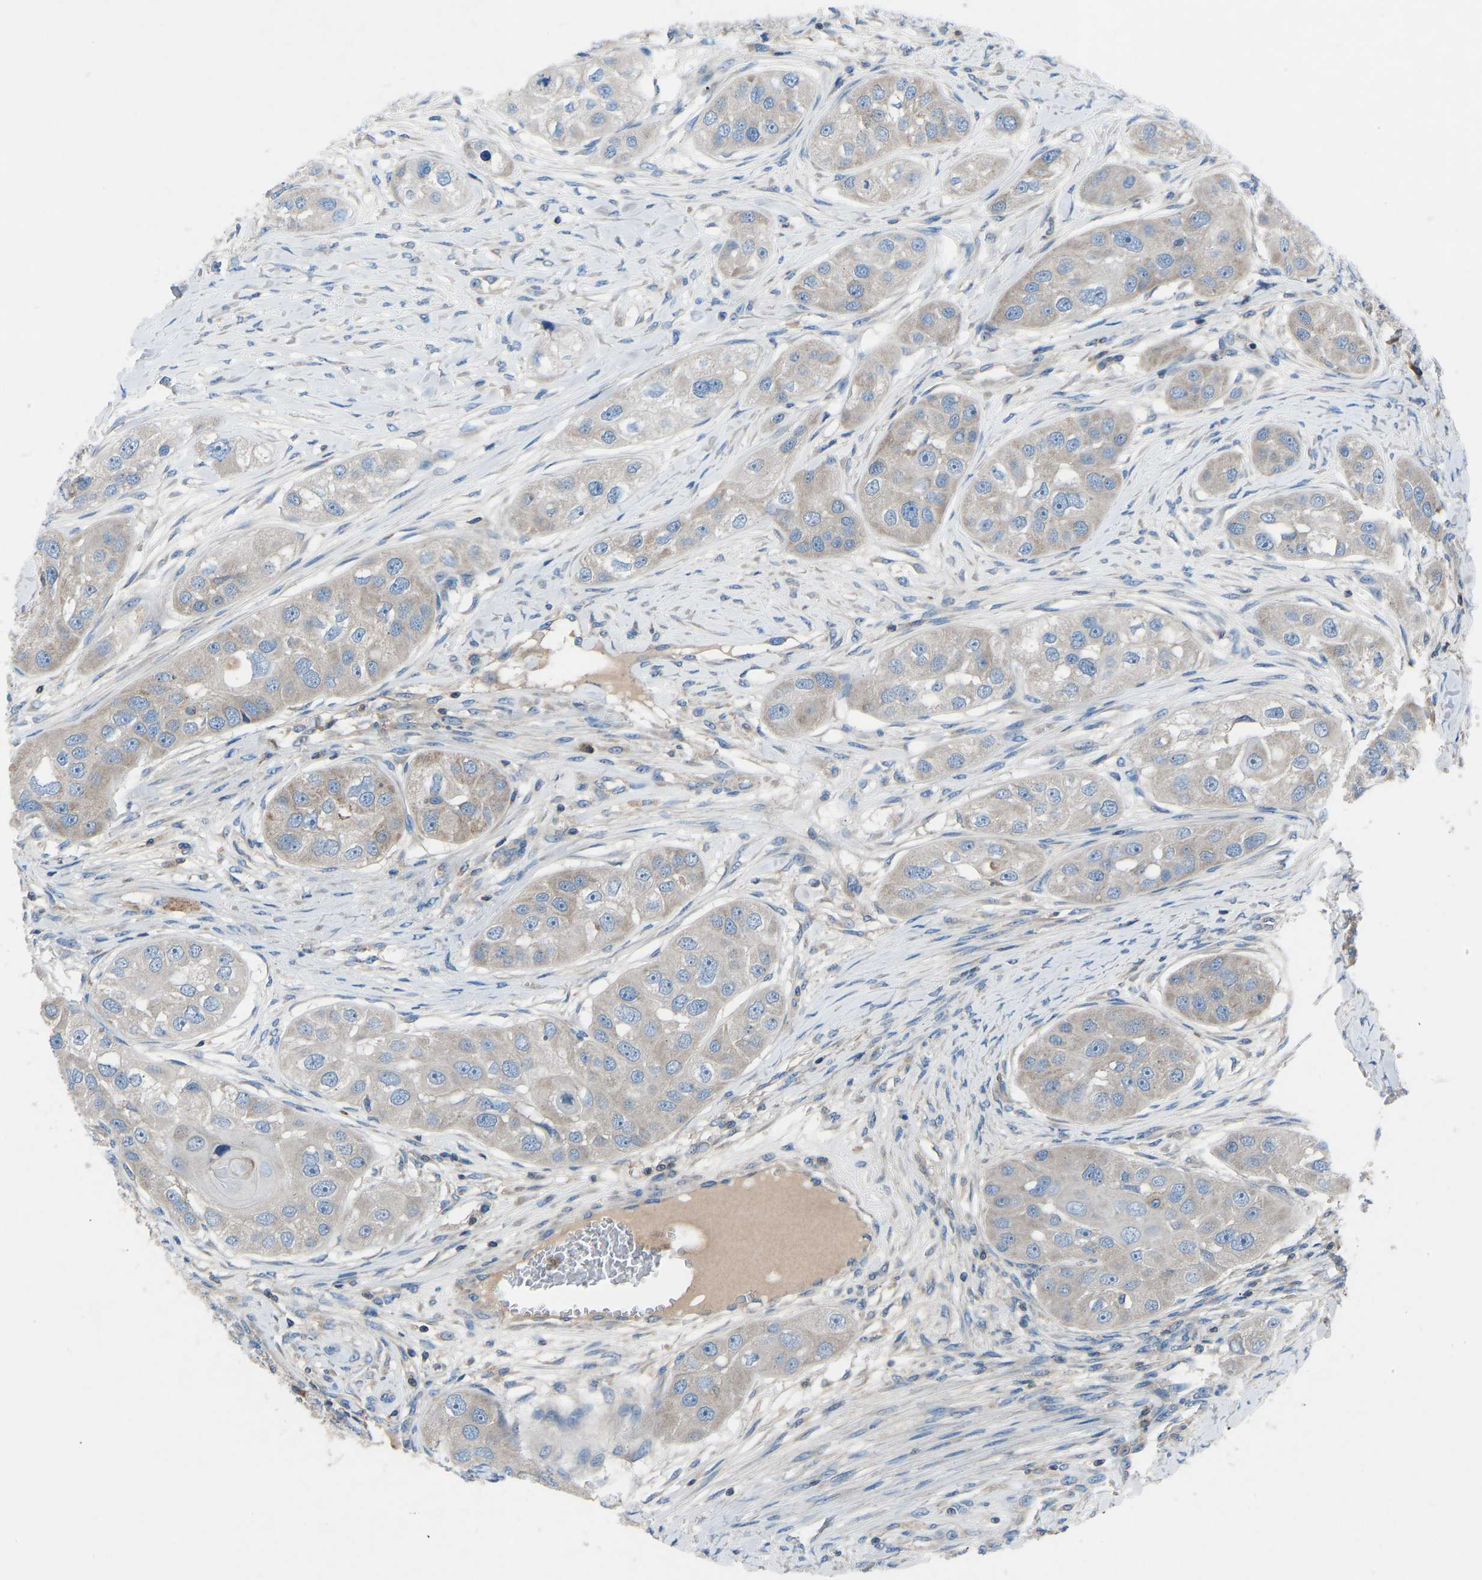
{"staining": {"intensity": "weak", "quantity": "25%-75%", "location": "cytoplasmic/membranous"}, "tissue": "head and neck cancer", "cell_type": "Tumor cells", "image_type": "cancer", "snomed": [{"axis": "morphology", "description": "Normal tissue, NOS"}, {"axis": "morphology", "description": "Squamous cell carcinoma, NOS"}, {"axis": "topography", "description": "Skeletal muscle"}, {"axis": "topography", "description": "Head-Neck"}], "caption": "Immunohistochemical staining of head and neck squamous cell carcinoma demonstrates low levels of weak cytoplasmic/membranous staining in approximately 25%-75% of tumor cells.", "gene": "GRK6", "patient": {"sex": "male", "age": 51}}